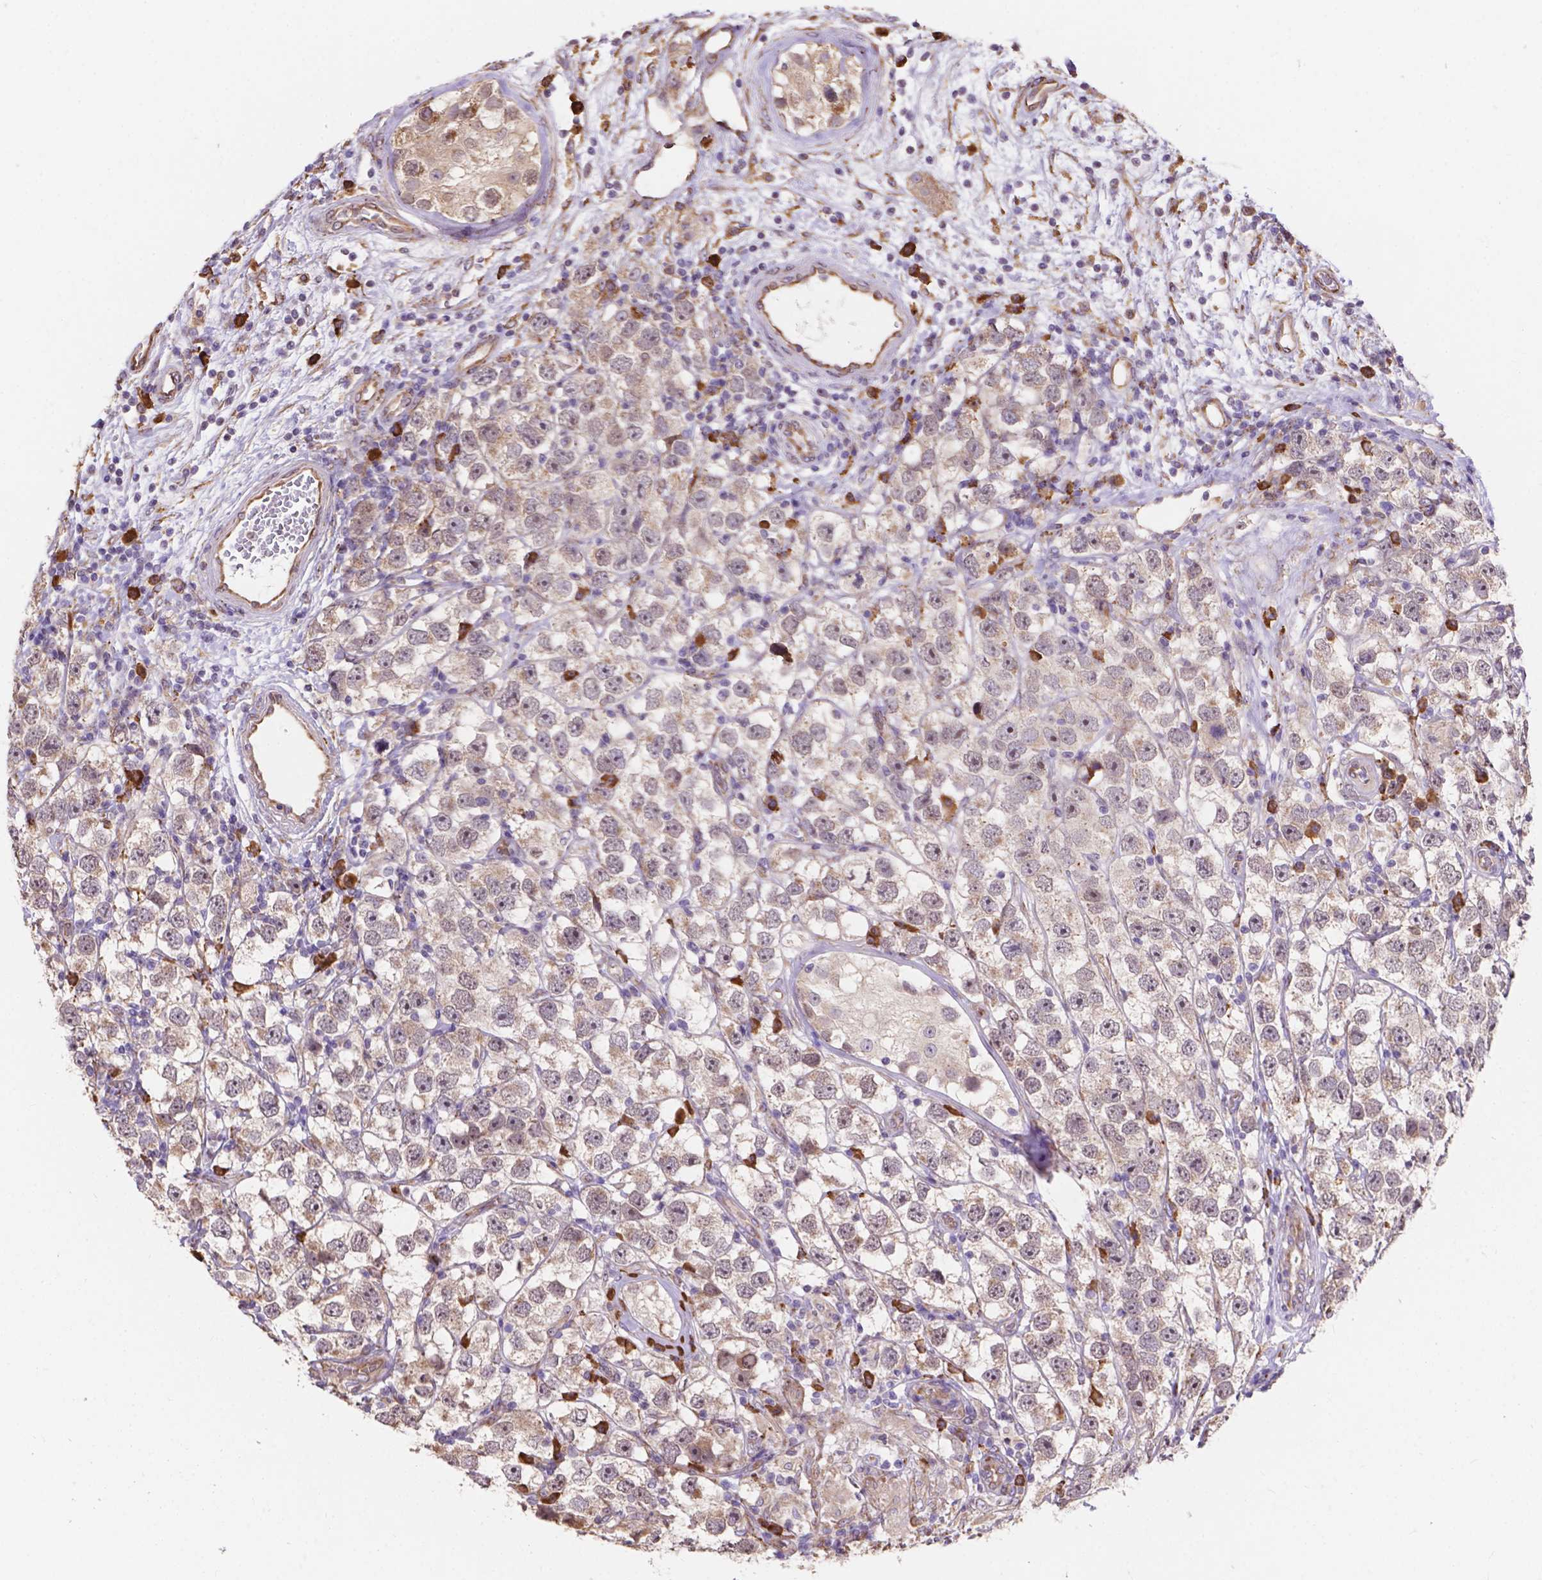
{"staining": {"intensity": "negative", "quantity": "none", "location": "none"}, "tissue": "testis cancer", "cell_type": "Tumor cells", "image_type": "cancer", "snomed": [{"axis": "morphology", "description": "Seminoma, NOS"}, {"axis": "topography", "description": "Testis"}], "caption": "This is an IHC micrograph of testis cancer. There is no staining in tumor cells.", "gene": "IPO11", "patient": {"sex": "male", "age": 26}}